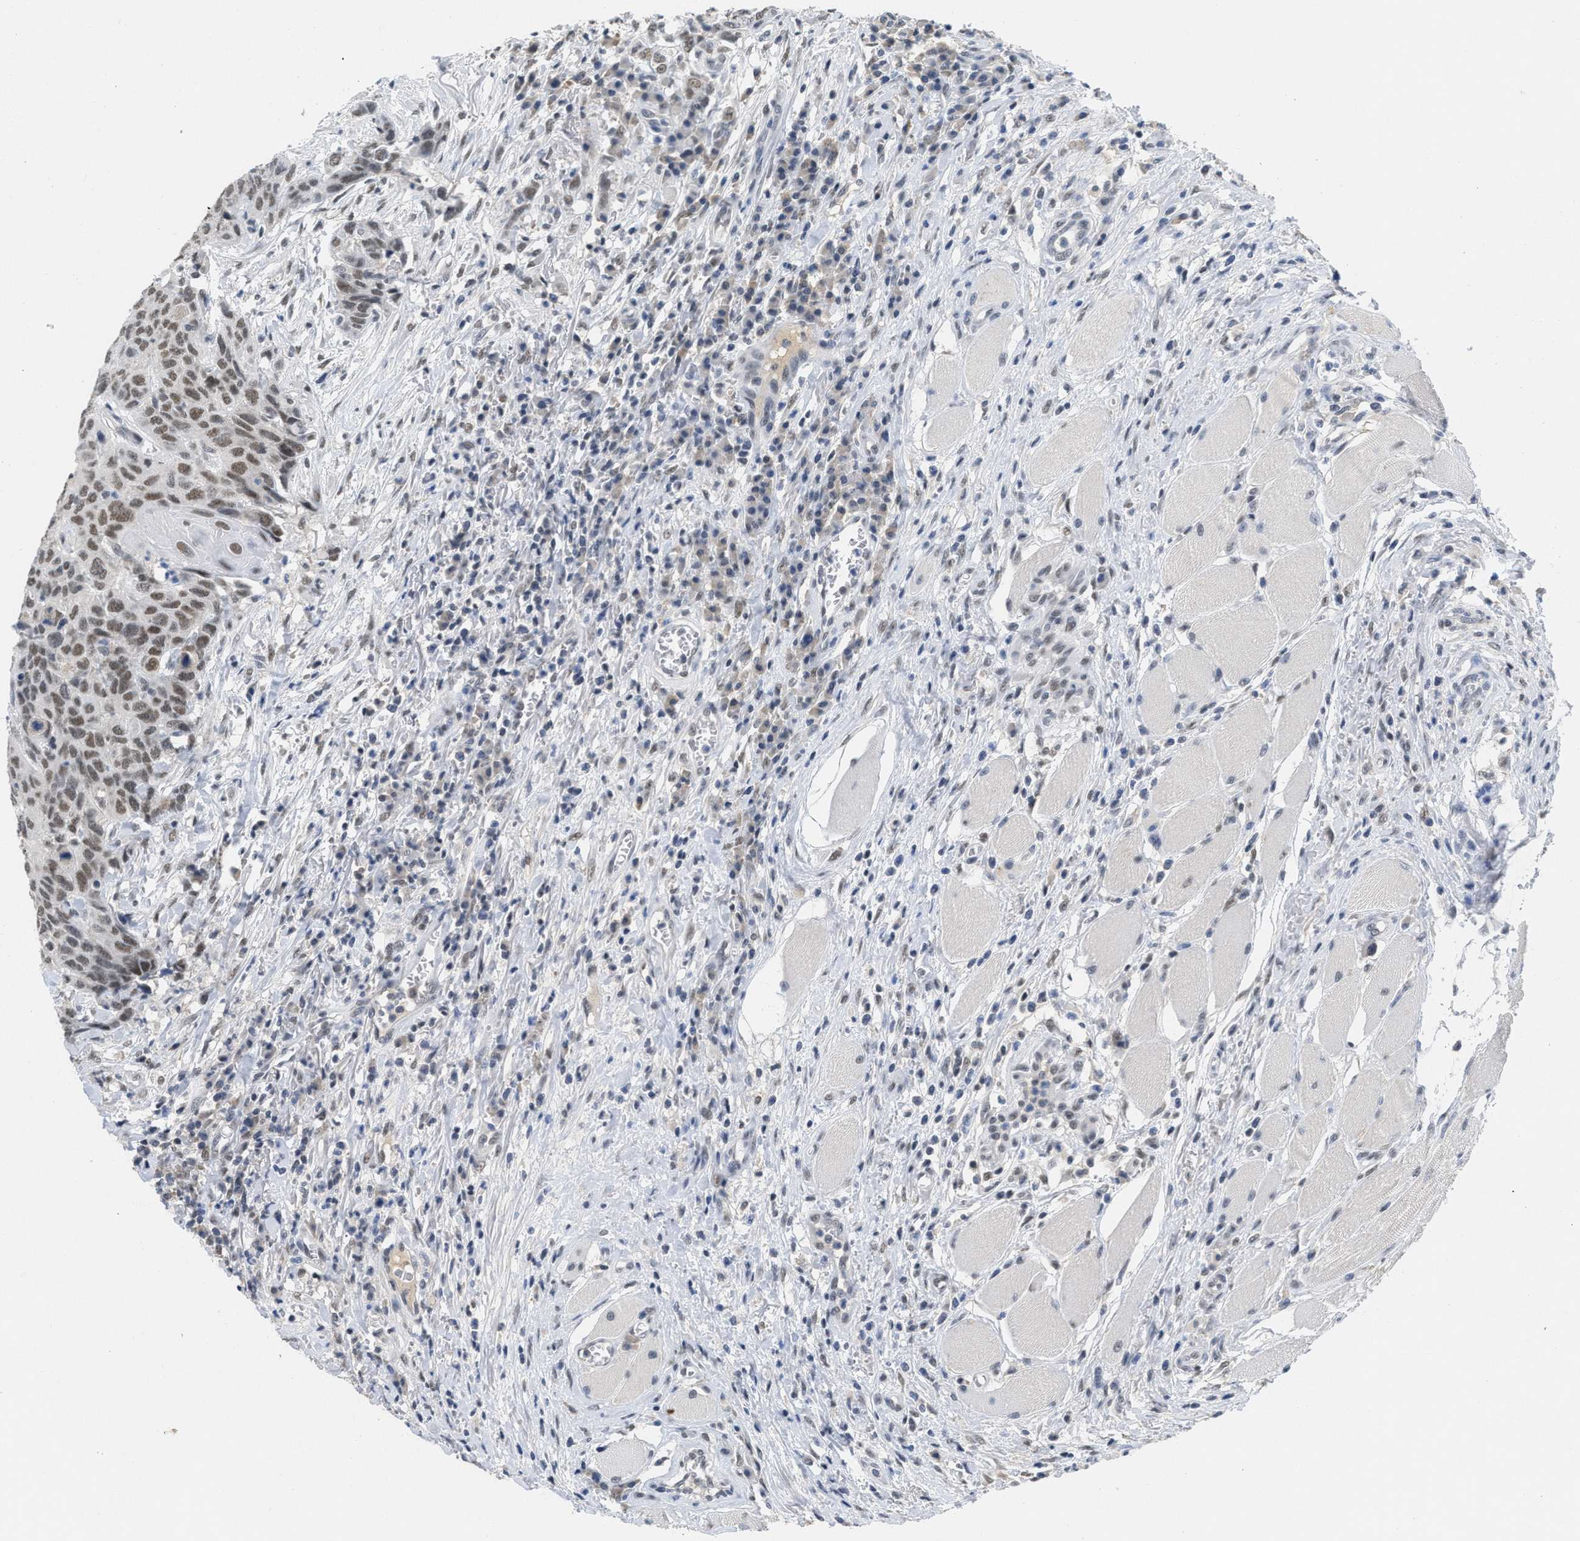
{"staining": {"intensity": "moderate", "quantity": ">75%", "location": "nuclear"}, "tissue": "head and neck cancer", "cell_type": "Tumor cells", "image_type": "cancer", "snomed": [{"axis": "morphology", "description": "Squamous cell carcinoma, NOS"}, {"axis": "topography", "description": "Head-Neck"}], "caption": "The photomicrograph exhibits a brown stain indicating the presence of a protein in the nuclear of tumor cells in squamous cell carcinoma (head and neck). (DAB IHC with brightfield microscopy, high magnification).", "gene": "GGNBP2", "patient": {"sex": "male", "age": 66}}